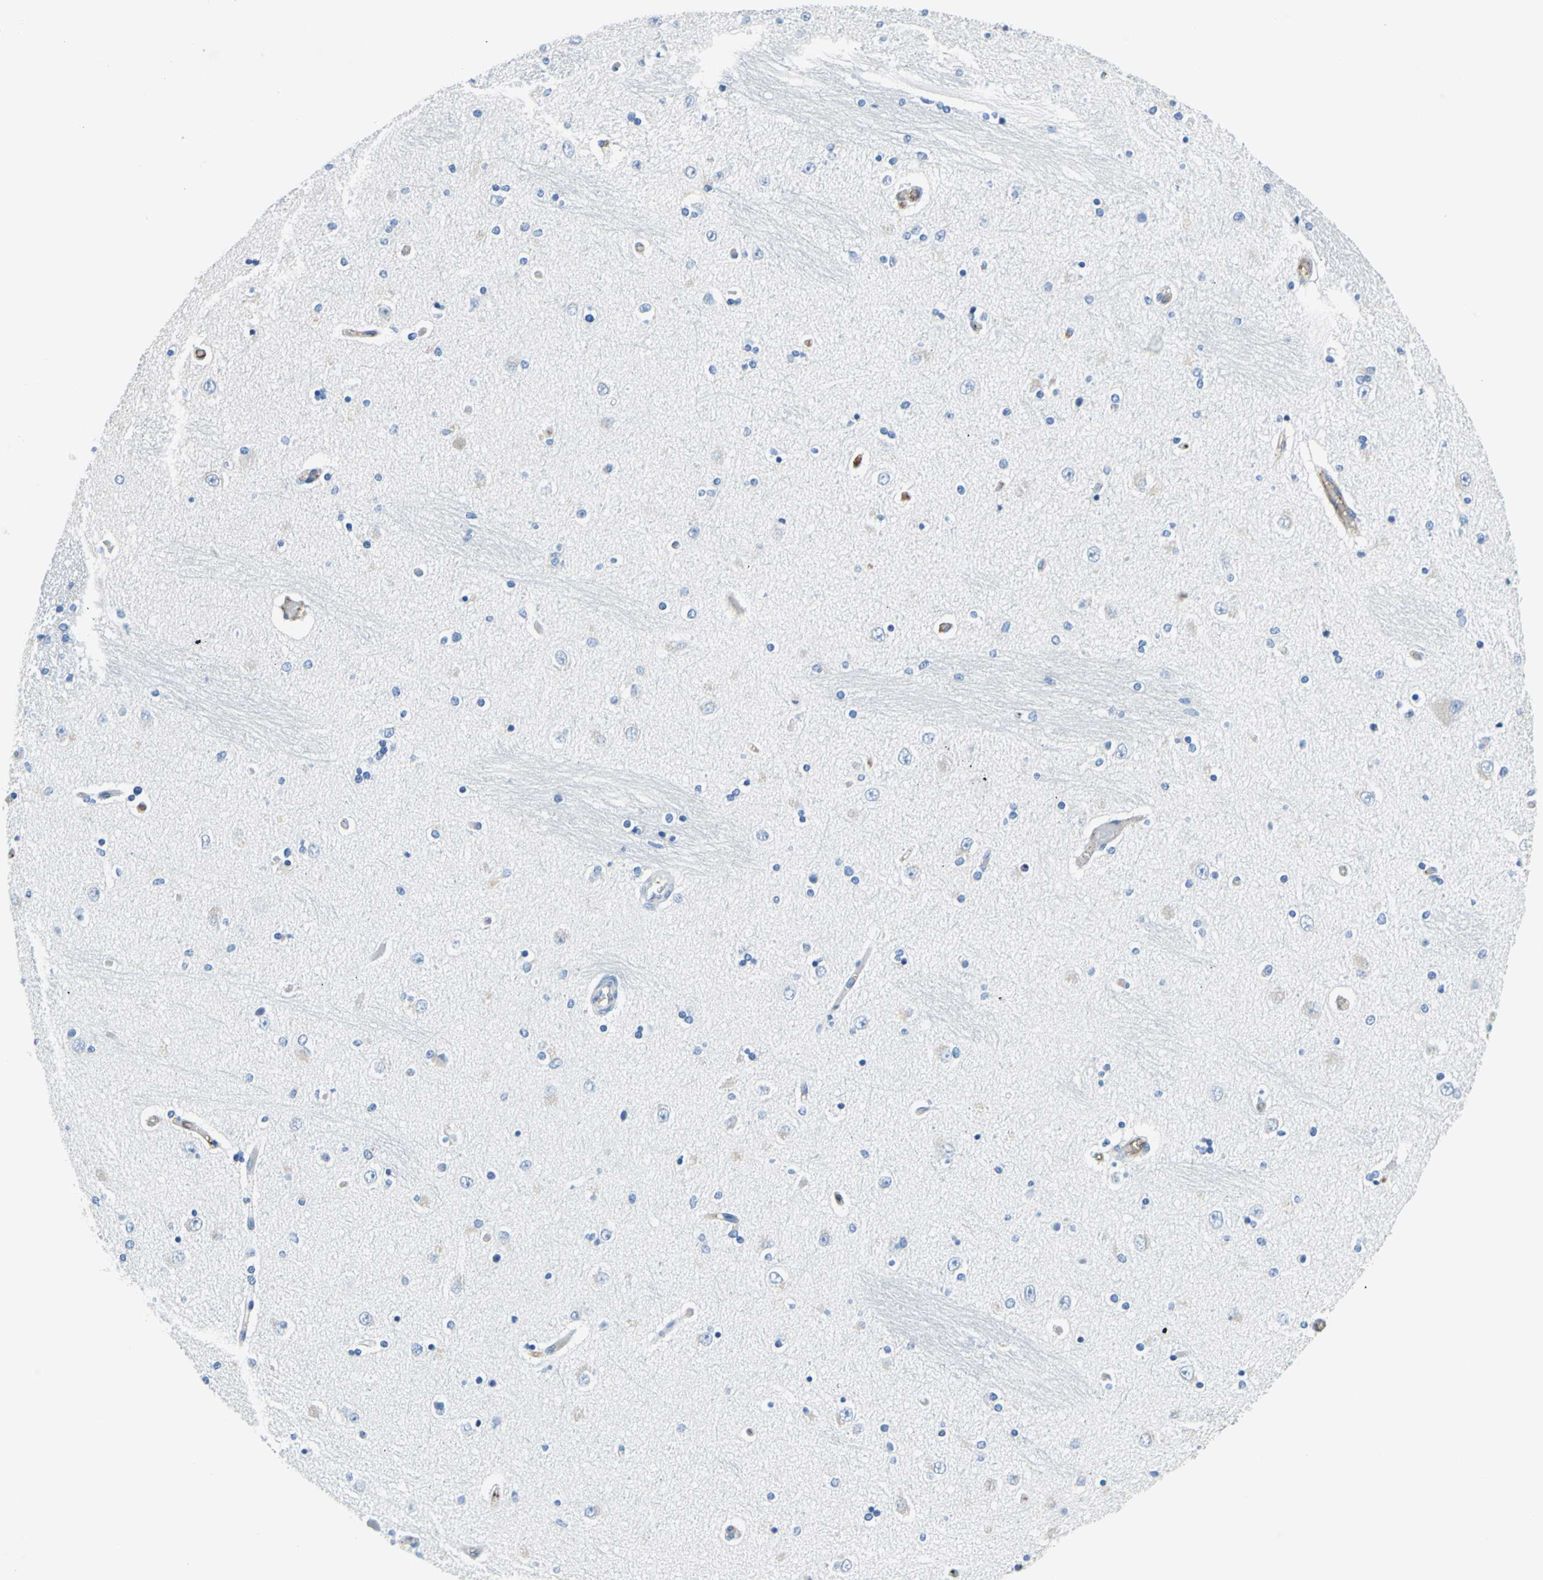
{"staining": {"intensity": "negative", "quantity": "none", "location": "none"}, "tissue": "hippocampus", "cell_type": "Glial cells", "image_type": "normal", "snomed": [{"axis": "morphology", "description": "Normal tissue, NOS"}, {"axis": "topography", "description": "Hippocampus"}], "caption": "Protein analysis of unremarkable hippocampus shows no significant staining in glial cells.", "gene": "ALB", "patient": {"sex": "female", "age": 54}}